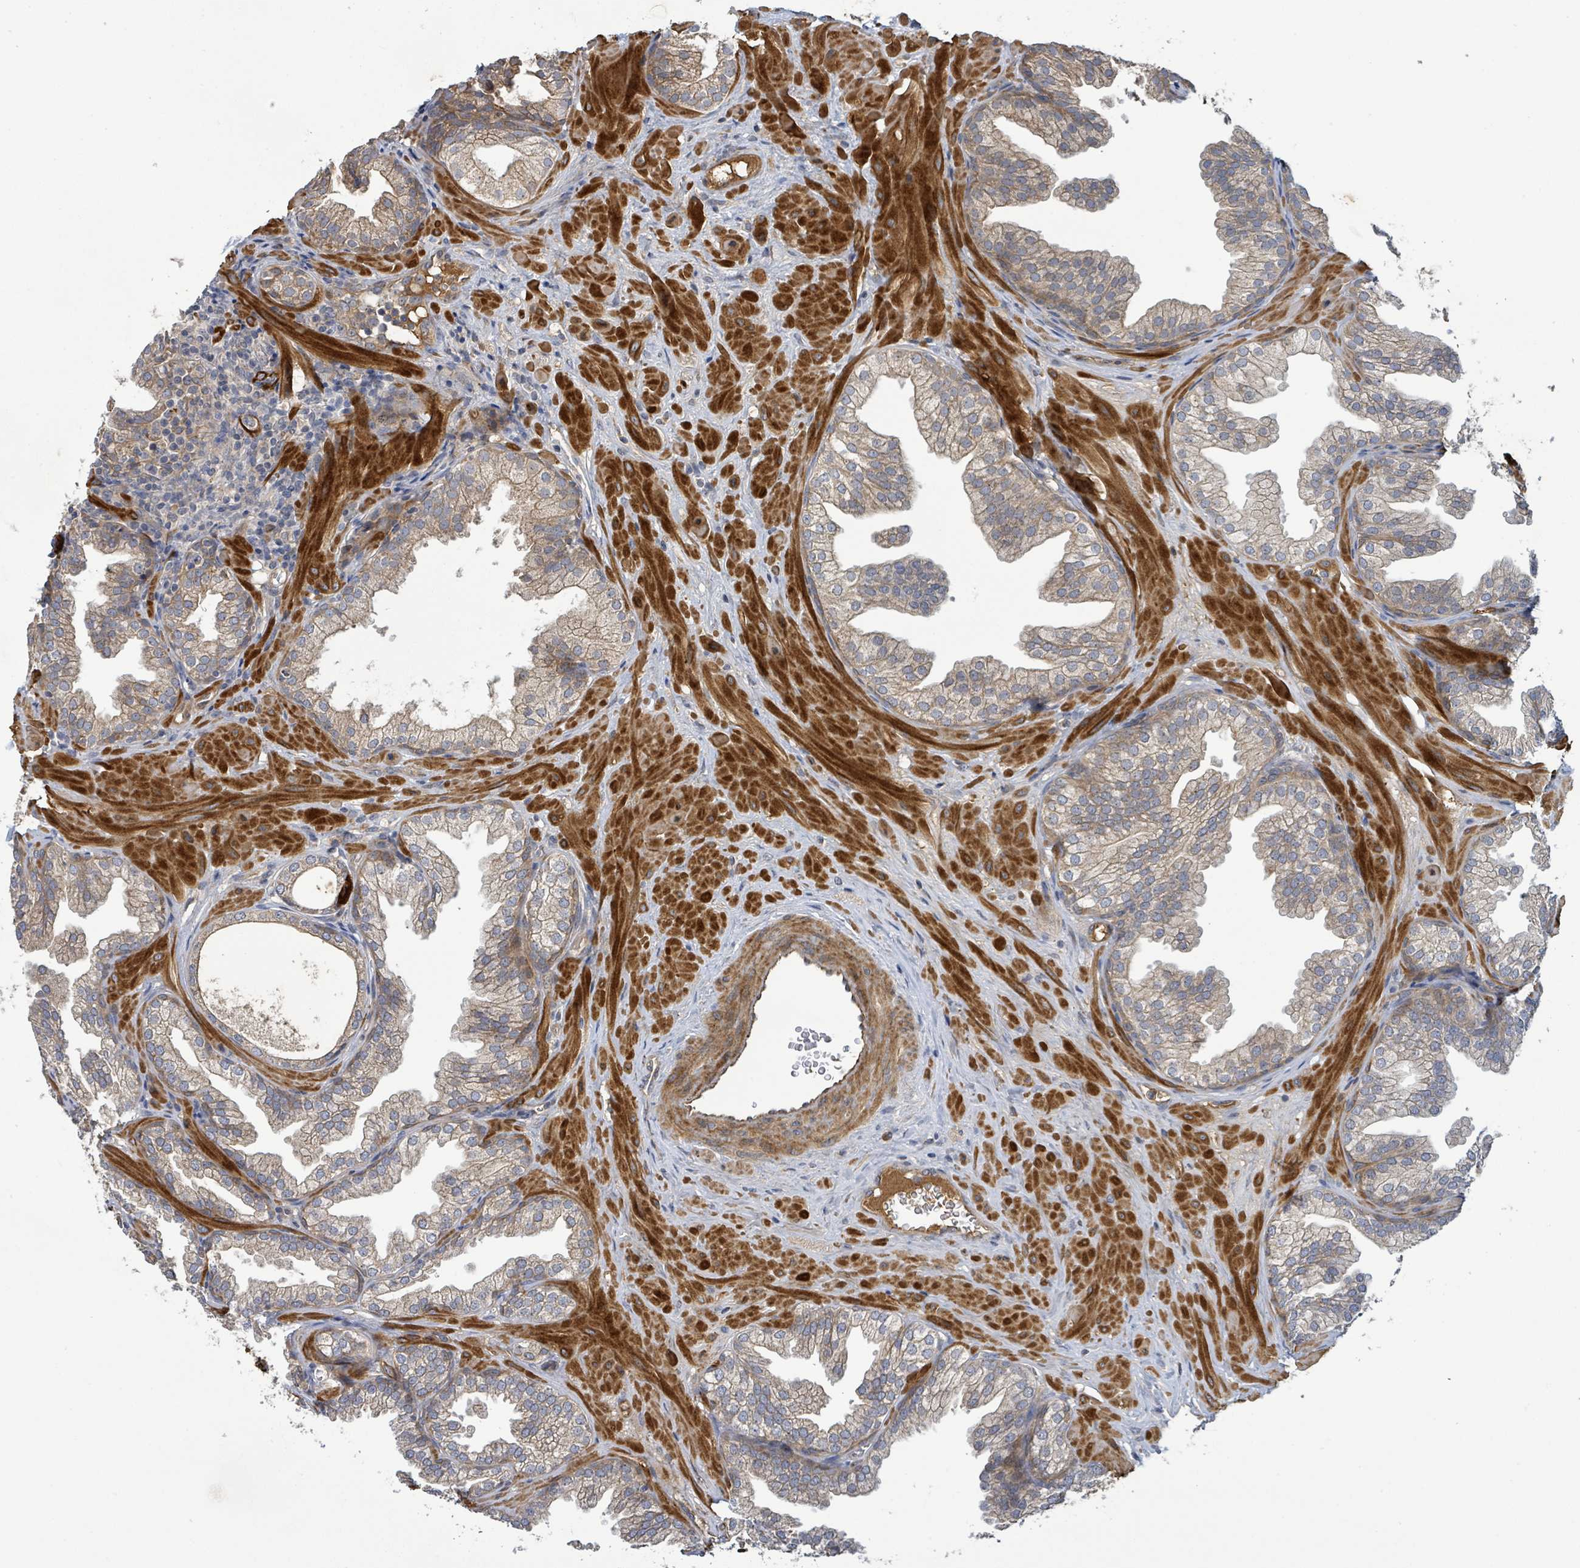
{"staining": {"intensity": "moderate", "quantity": ">75%", "location": "cytoplasmic/membranous"}, "tissue": "prostate", "cell_type": "Glandular cells", "image_type": "normal", "snomed": [{"axis": "morphology", "description": "Normal tissue, NOS"}, {"axis": "topography", "description": "Prostate"}], "caption": "This is an image of IHC staining of benign prostate, which shows moderate positivity in the cytoplasmic/membranous of glandular cells.", "gene": "STARD4", "patient": {"sex": "male", "age": 37}}